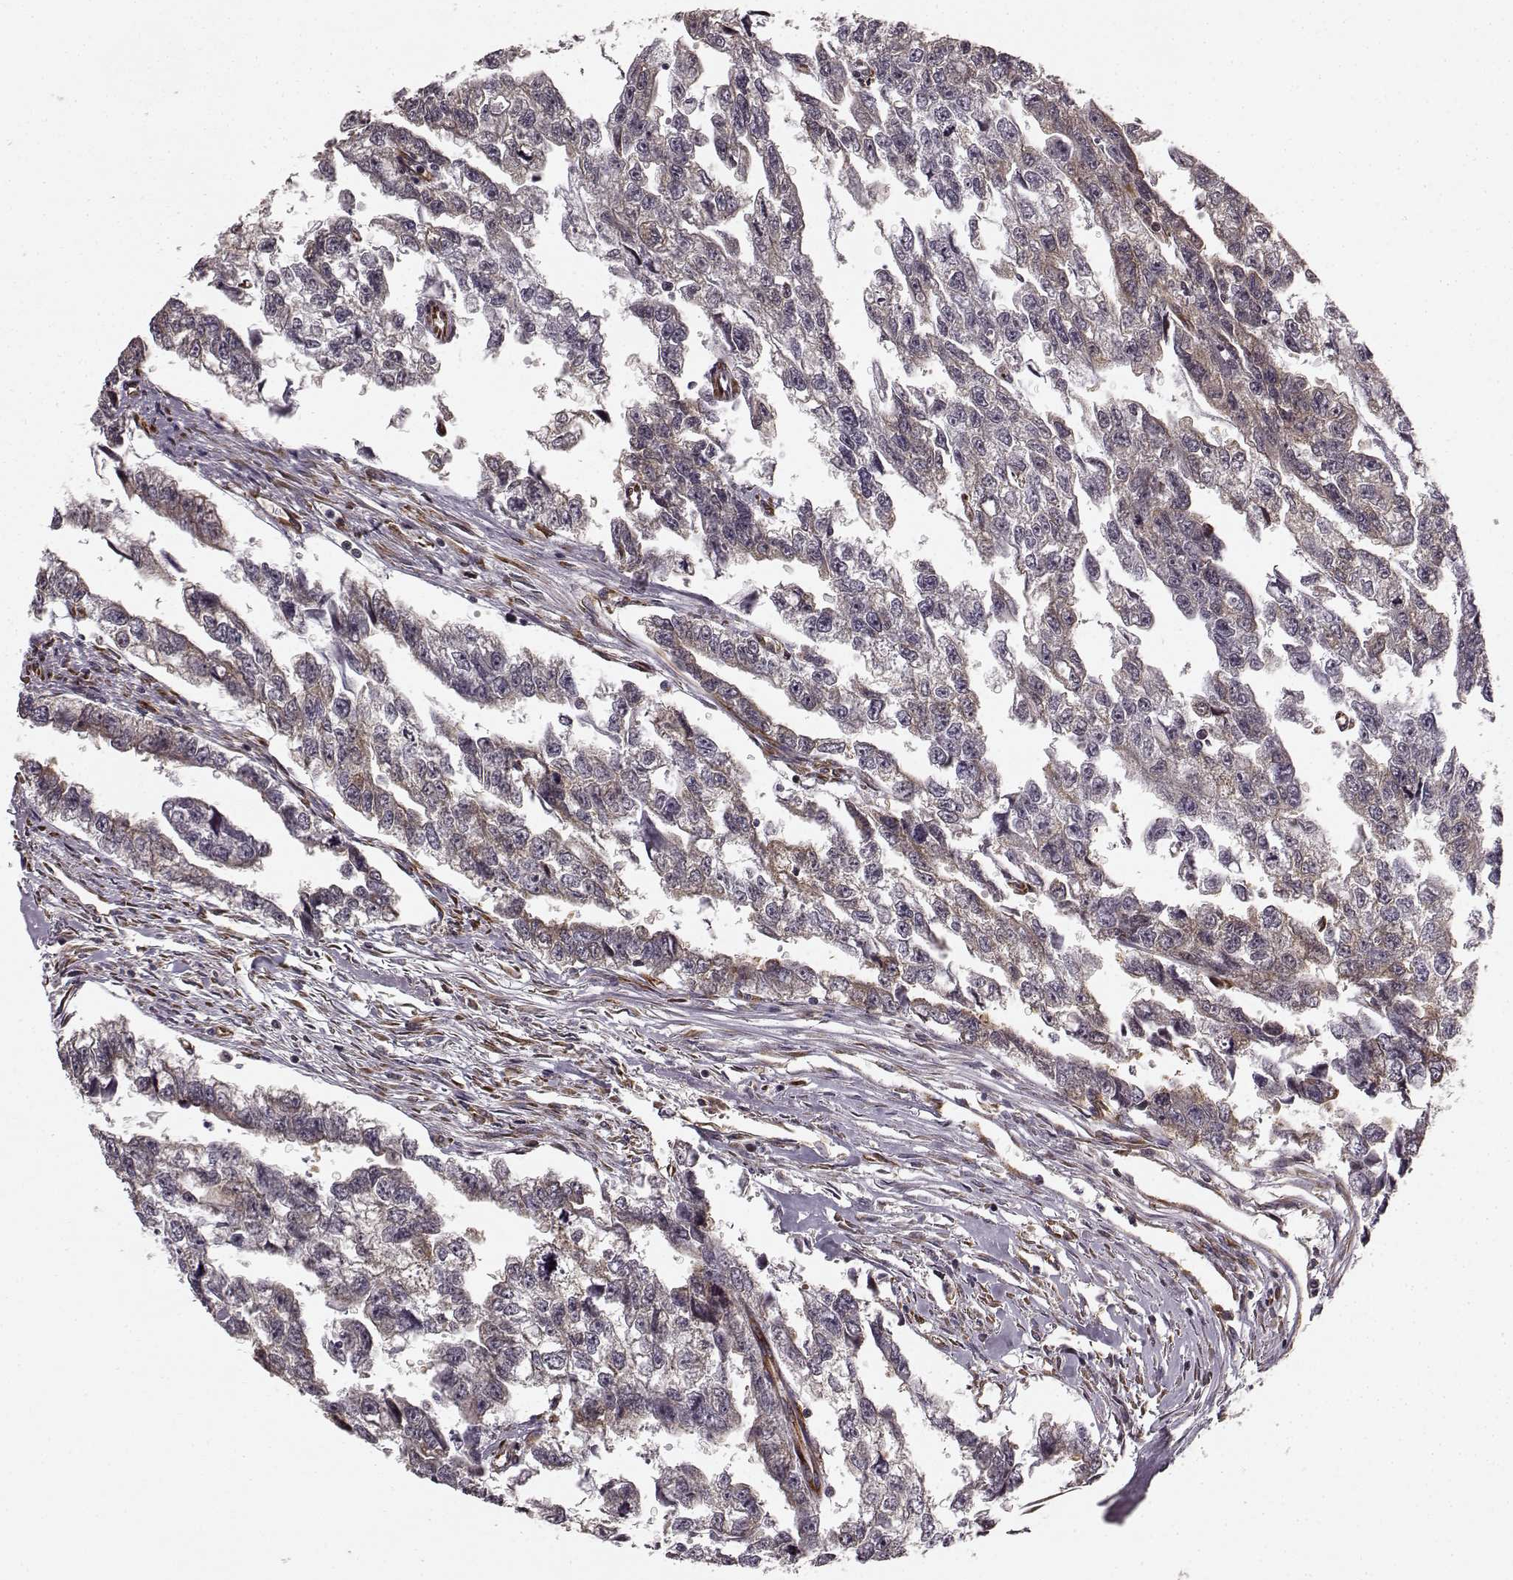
{"staining": {"intensity": "negative", "quantity": "none", "location": "none"}, "tissue": "testis cancer", "cell_type": "Tumor cells", "image_type": "cancer", "snomed": [{"axis": "morphology", "description": "Carcinoma, Embryonal, NOS"}, {"axis": "morphology", "description": "Teratoma, malignant, NOS"}, {"axis": "topography", "description": "Testis"}], "caption": "This is an immunohistochemistry (IHC) image of embryonal carcinoma (testis). There is no positivity in tumor cells.", "gene": "TMEM14A", "patient": {"sex": "male", "age": 44}}